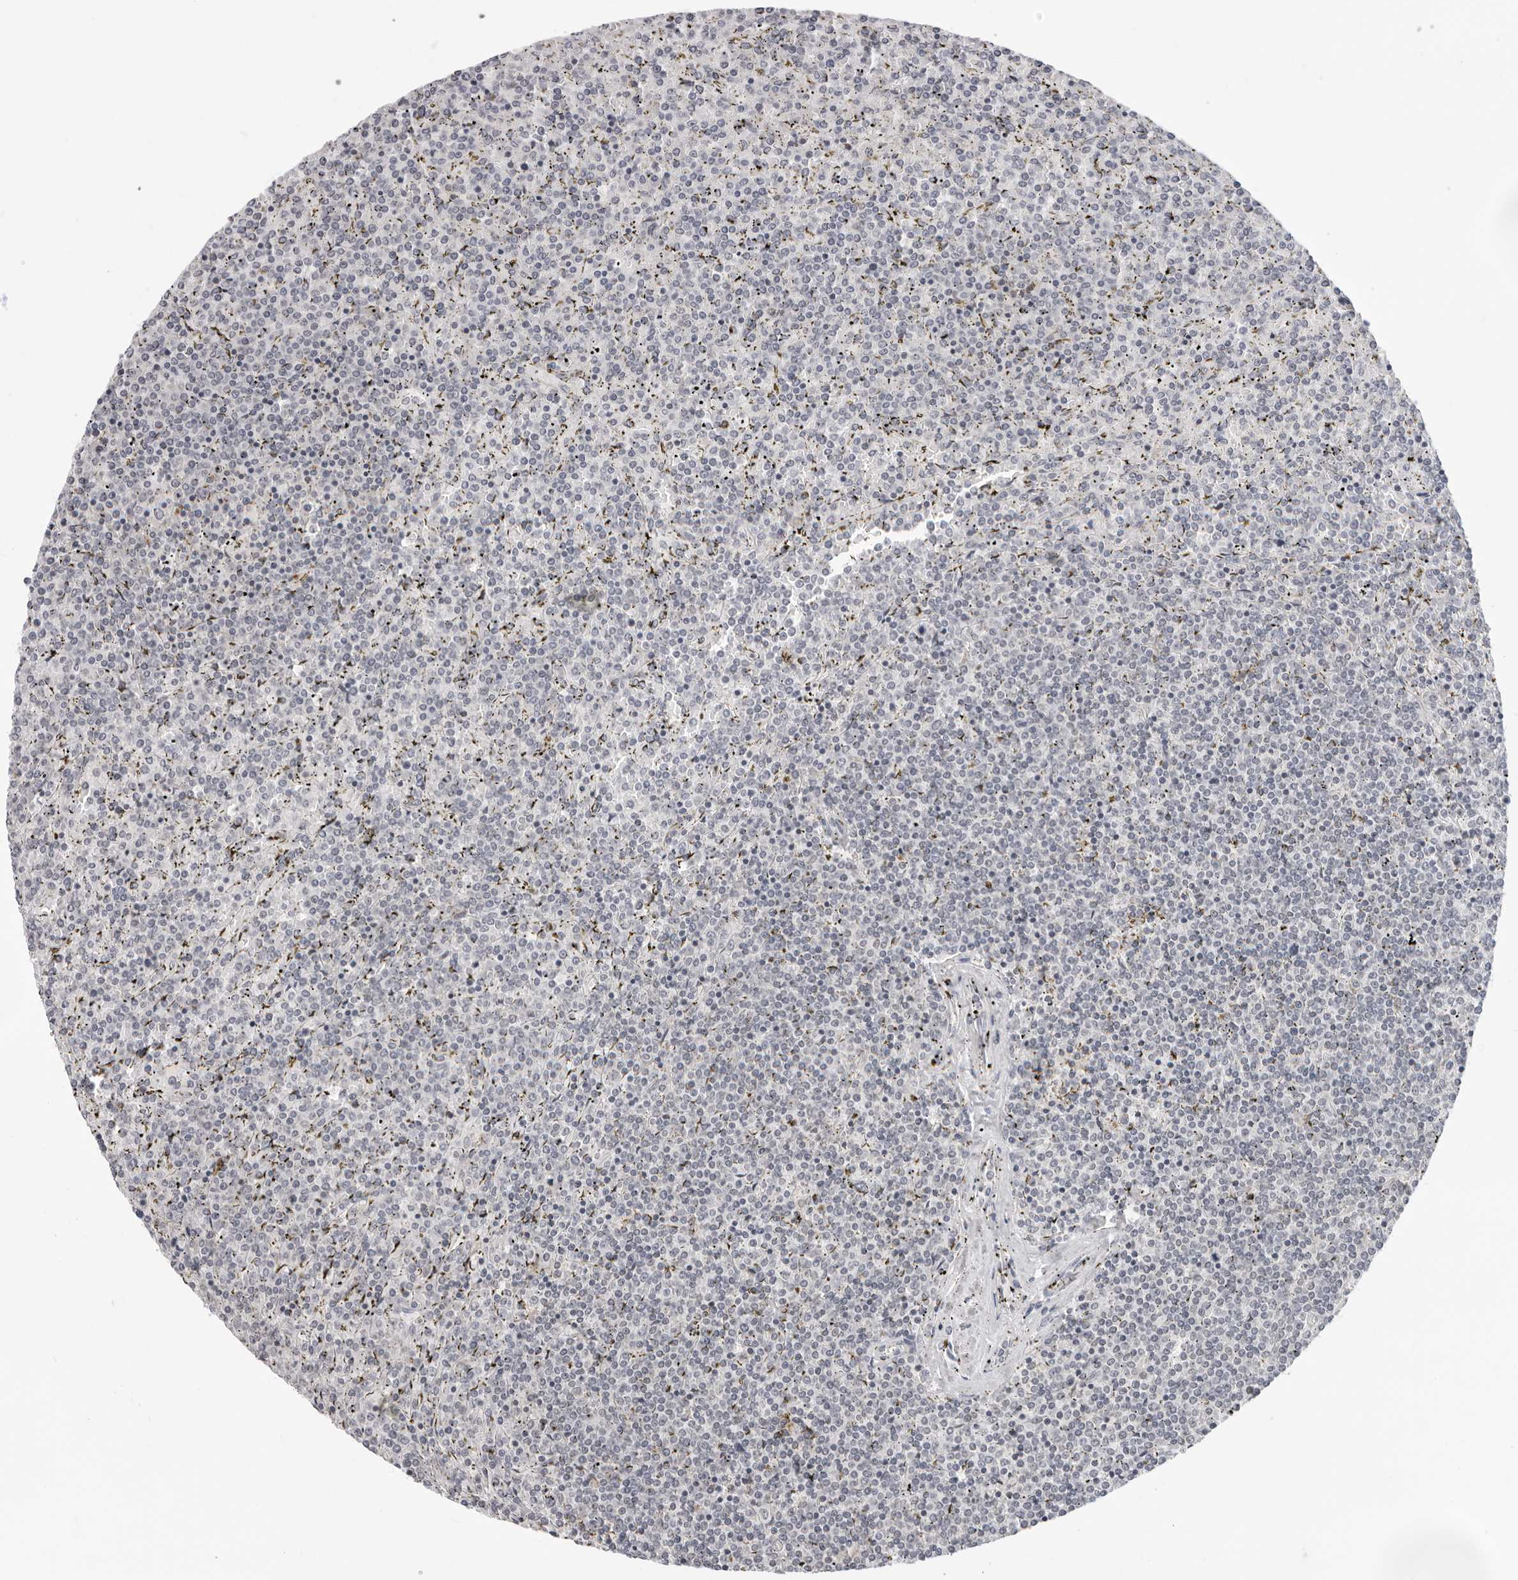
{"staining": {"intensity": "negative", "quantity": "none", "location": "none"}, "tissue": "lymphoma", "cell_type": "Tumor cells", "image_type": "cancer", "snomed": [{"axis": "morphology", "description": "Malignant lymphoma, non-Hodgkin's type, Low grade"}, {"axis": "topography", "description": "Spleen"}], "caption": "Immunohistochemistry (IHC) of human lymphoma exhibits no expression in tumor cells.", "gene": "ACP6", "patient": {"sex": "female", "age": 19}}